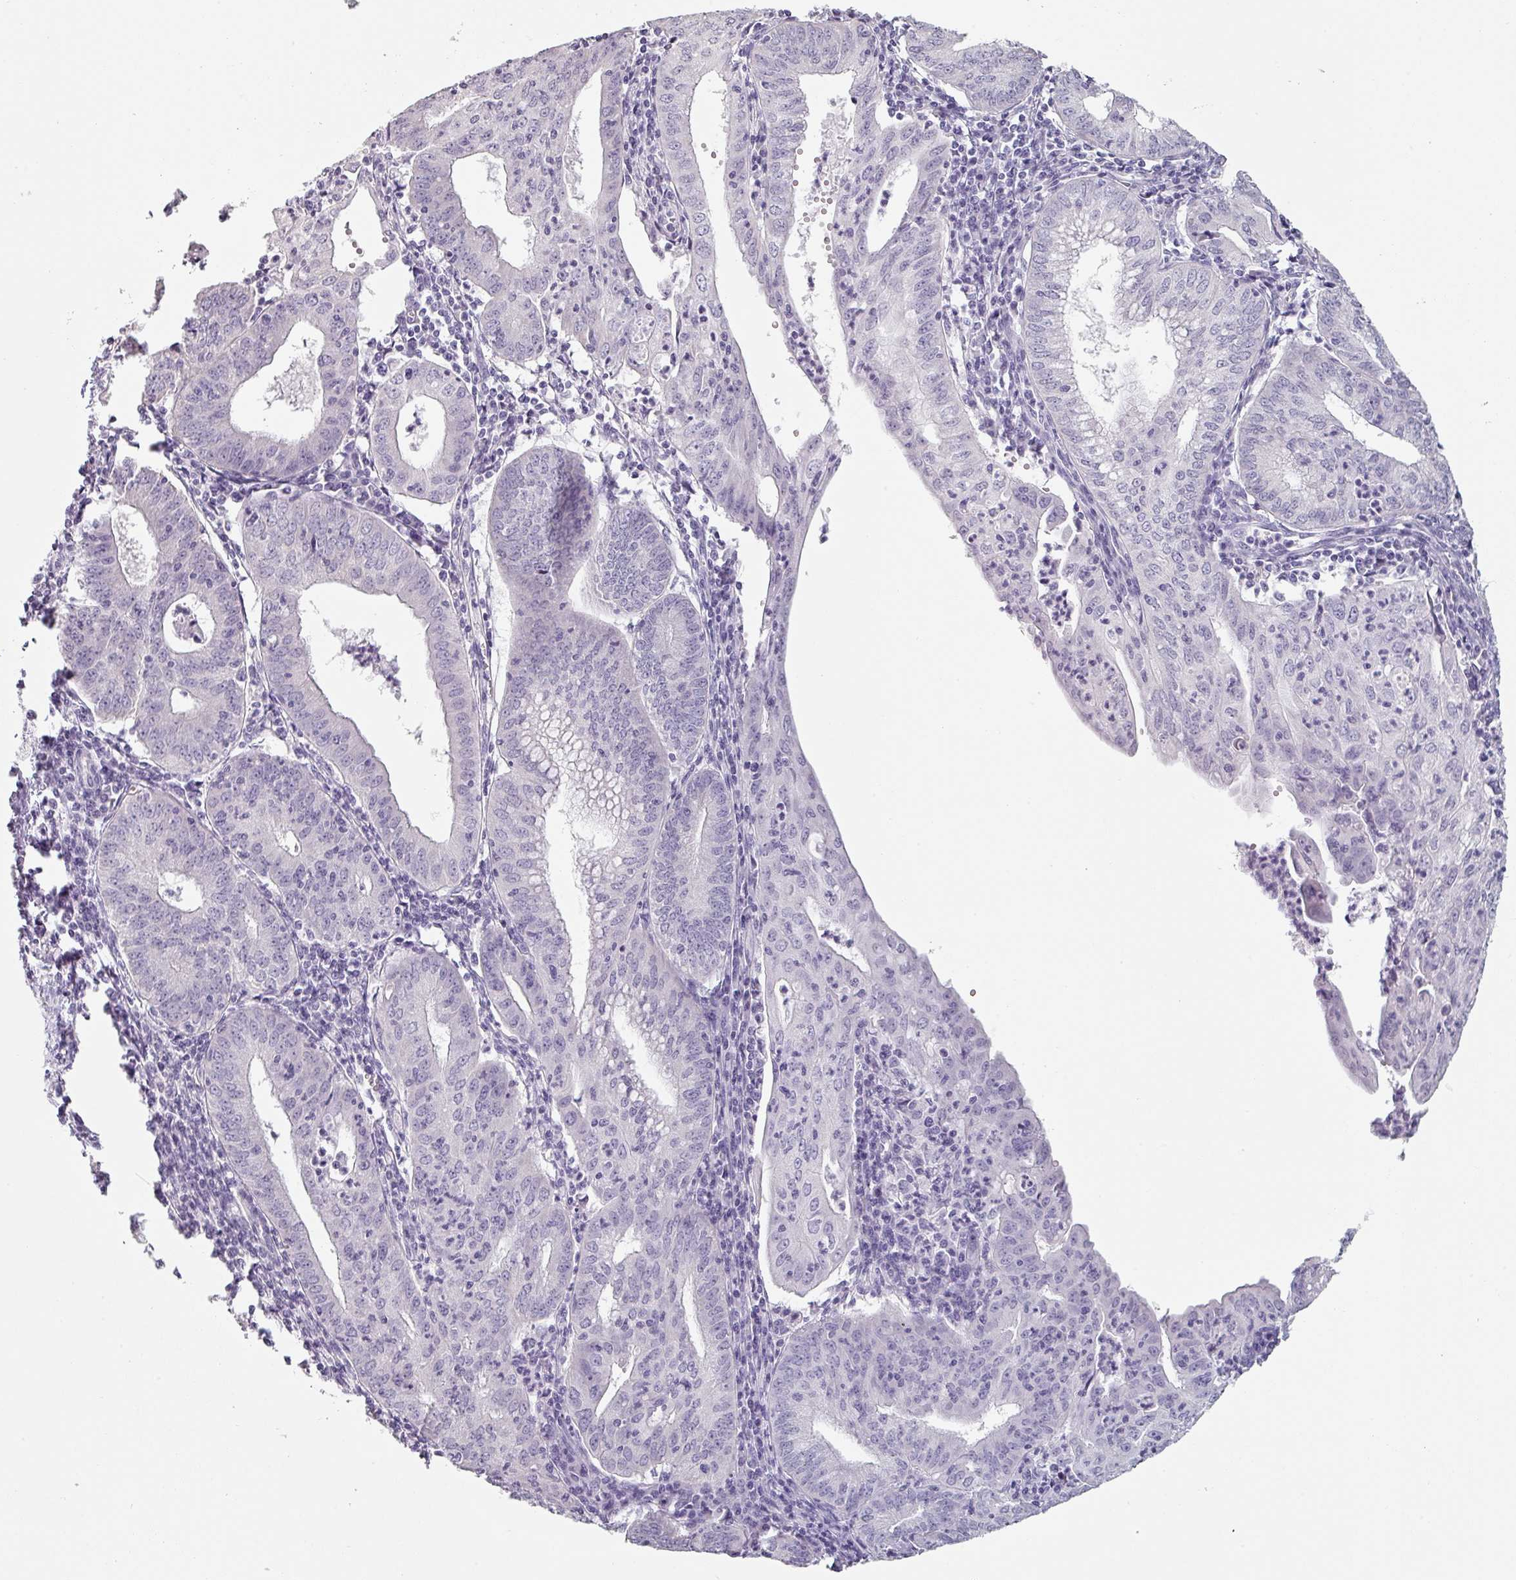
{"staining": {"intensity": "negative", "quantity": "none", "location": "none"}, "tissue": "endometrial cancer", "cell_type": "Tumor cells", "image_type": "cancer", "snomed": [{"axis": "morphology", "description": "Adenocarcinoma, NOS"}, {"axis": "topography", "description": "Endometrium"}], "caption": "This is an IHC photomicrograph of human endometrial cancer. There is no staining in tumor cells.", "gene": "SFTPA1", "patient": {"sex": "female", "age": 60}}